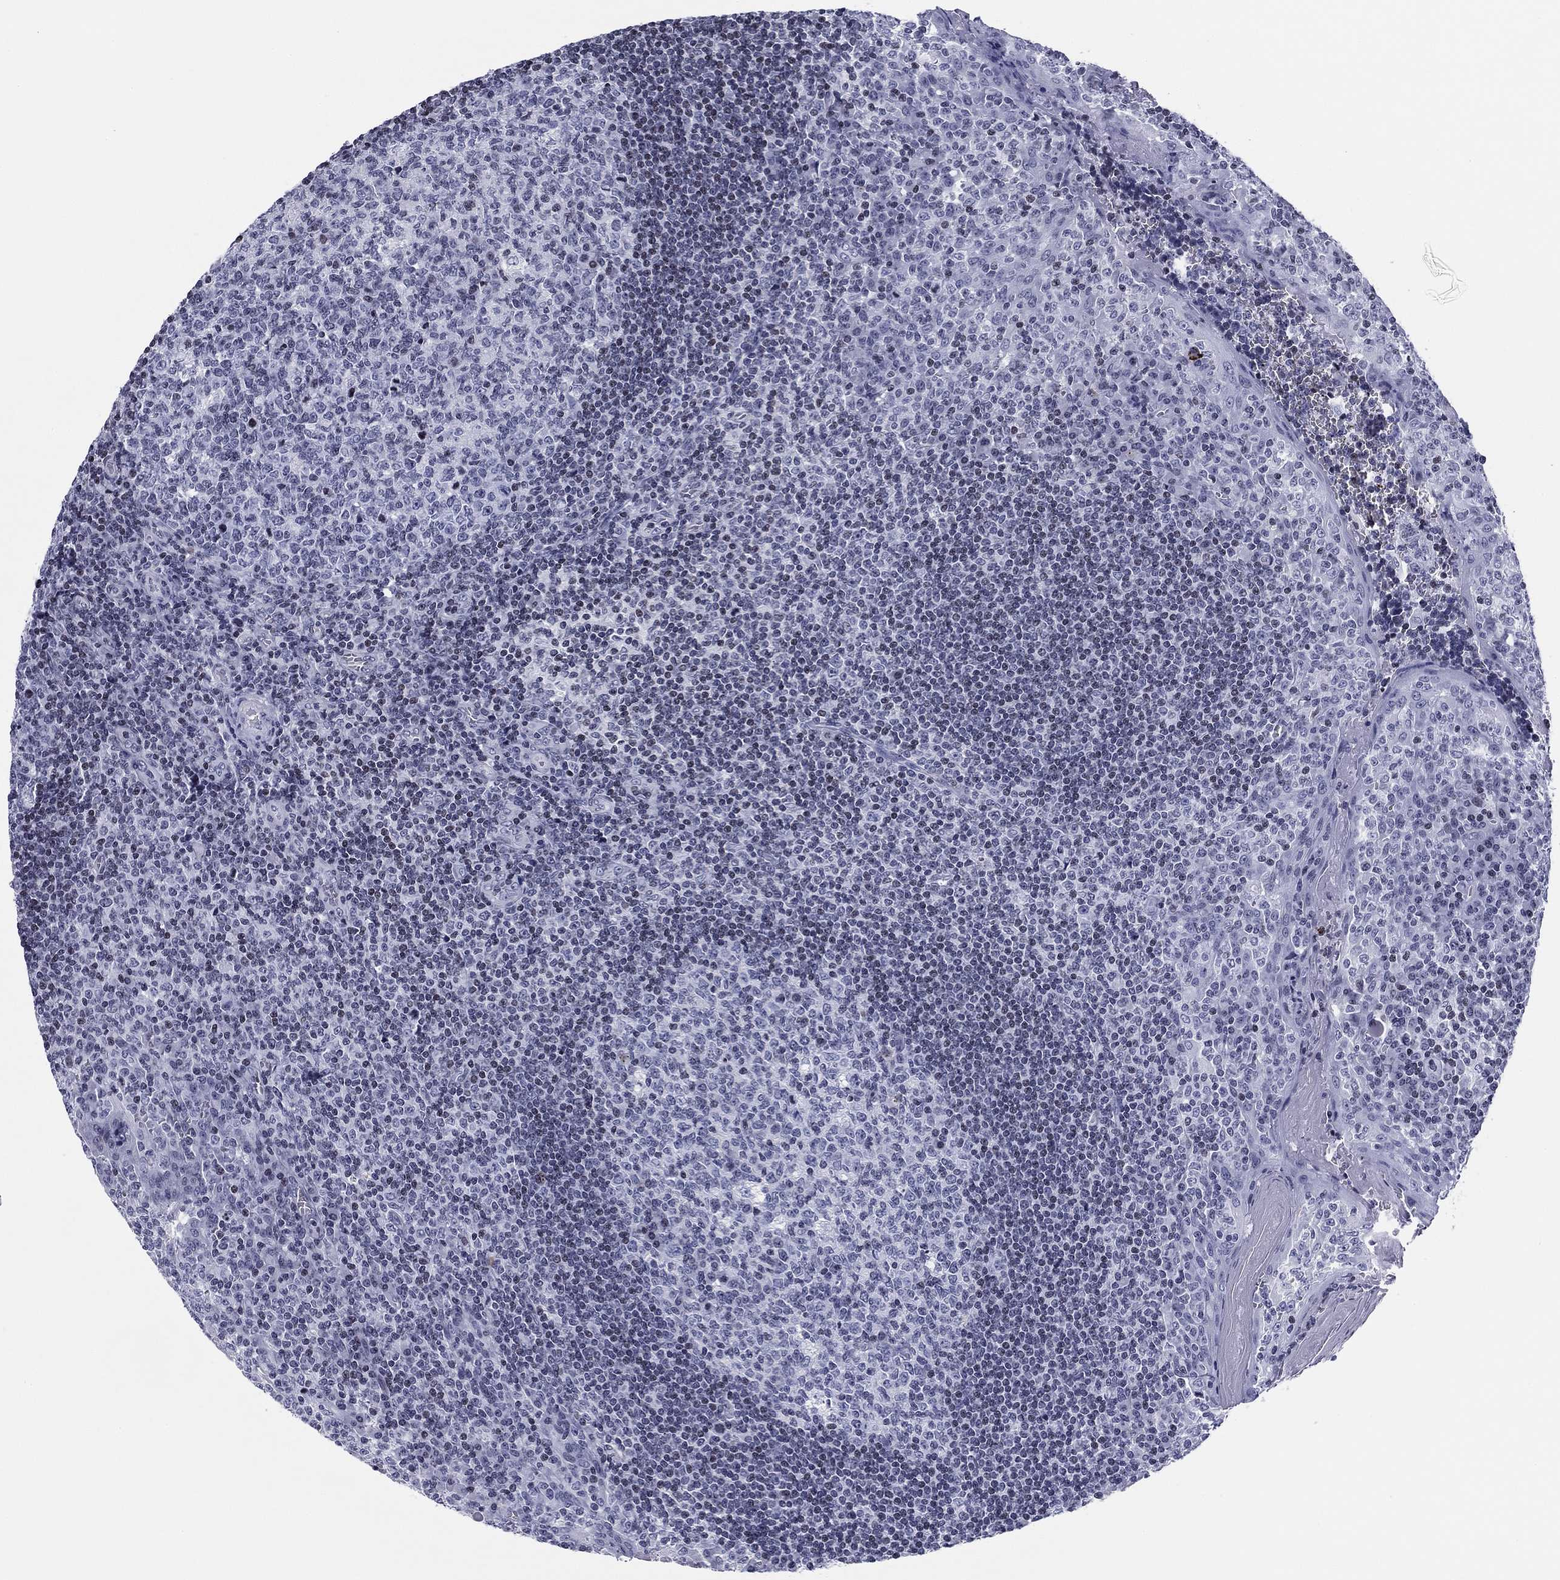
{"staining": {"intensity": "negative", "quantity": "none", "location": "none"}, "tissue": "tonsil", "cell_type": "Germinal center cells", "image_type": "normal", "snomed": [{"axis": "morphology", "description": "Normal tissue, NOS"}, {"axis": "topography", "description": "Tonsil"}], "caption": "Germinal center cells are negative for brown protein staining in benign tonsil. The staining was performed using DAB (3,3'-diaminobenzidine) to visualize the protein expression in brown, while the nuclei were stained in blue with hematoxylin (Magnification: 20x).", "gene": "CCDC144A", "patient": {"sex": "female", "age": 13}}